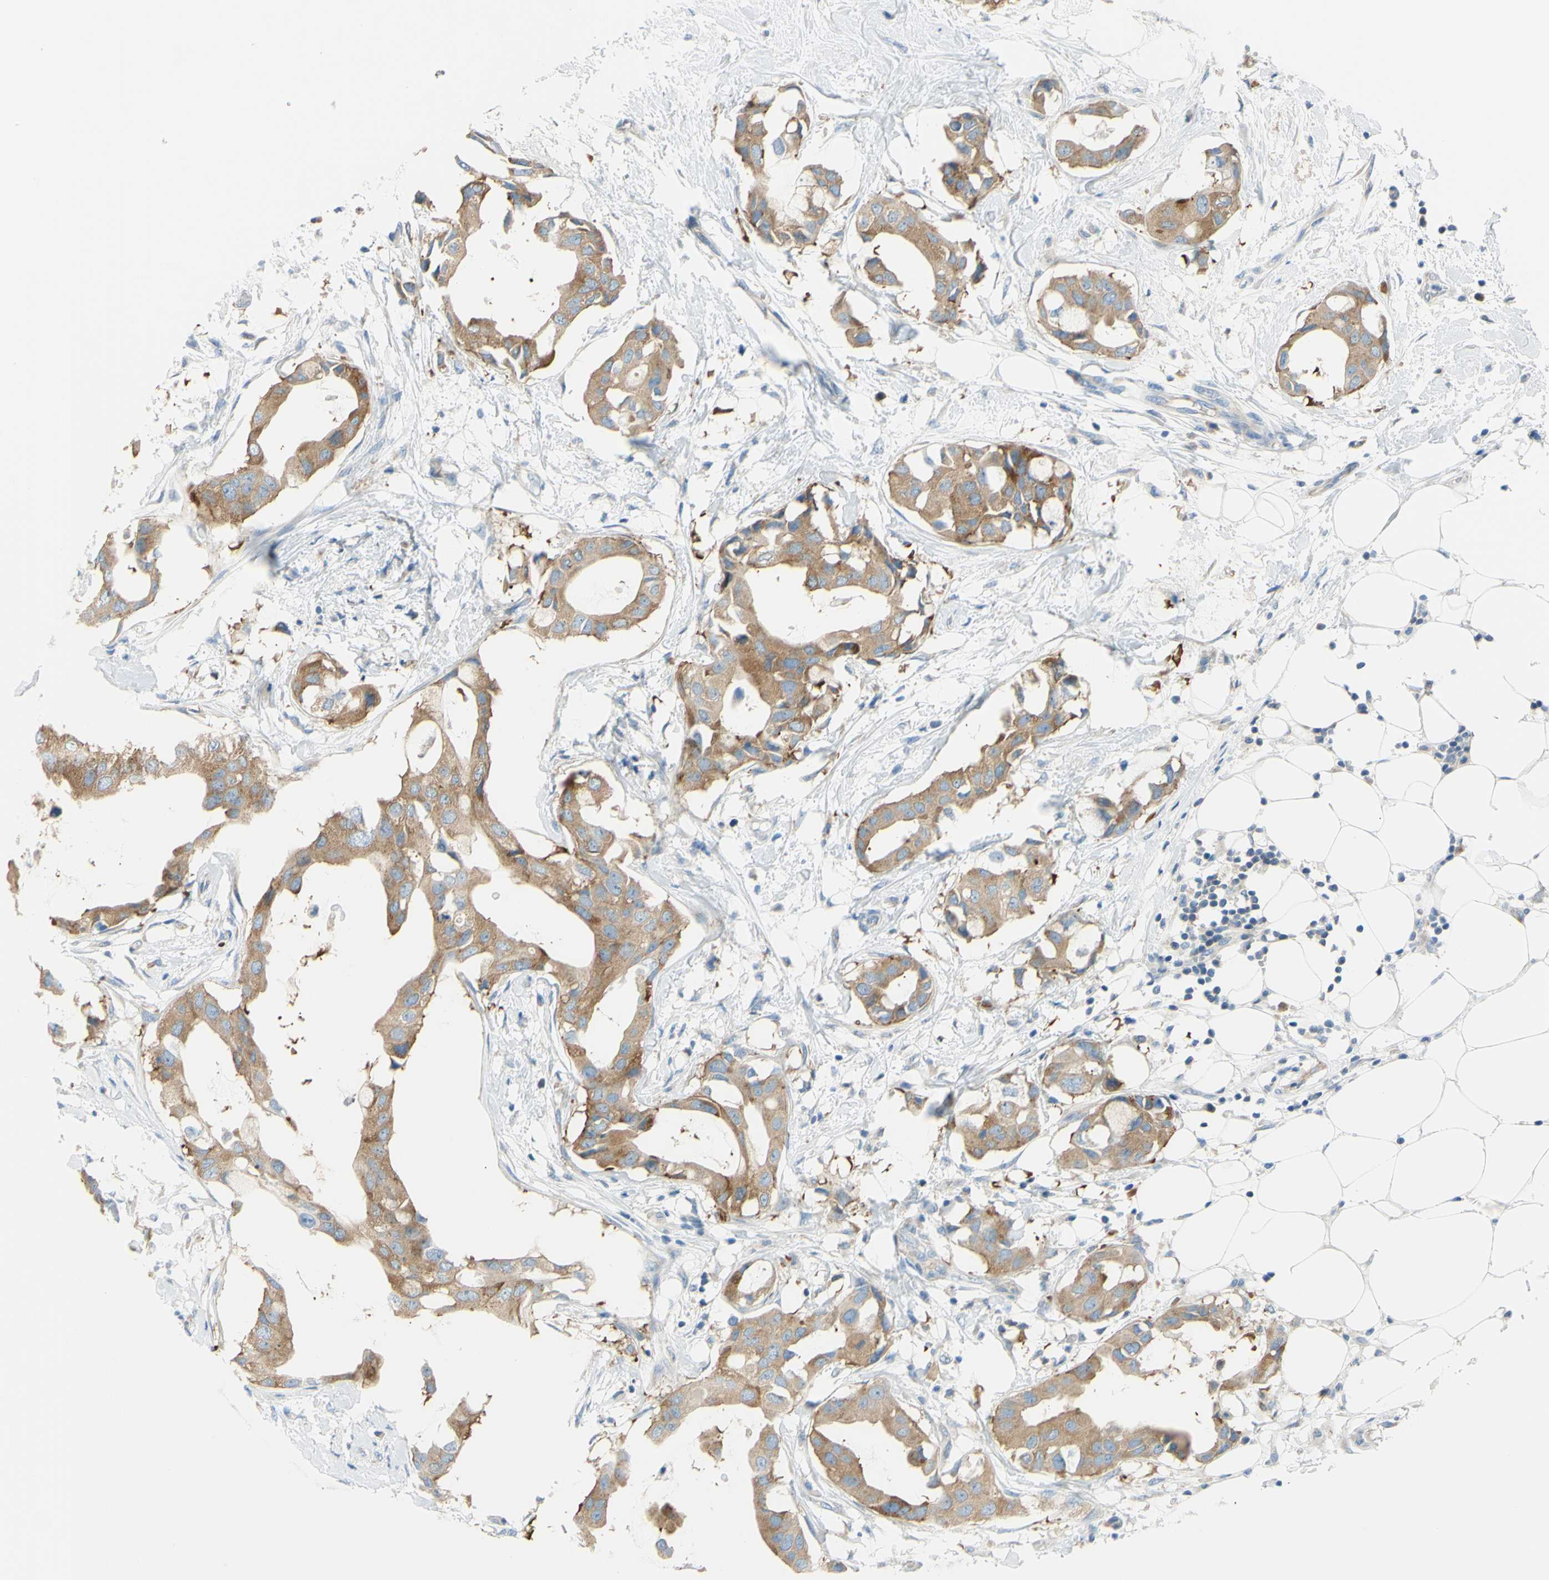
{"staining": {"intensity": "moderate", "quantity": ">75%", "location": "cytoplasmic/membranous"}, "tissue": "breast cancer", "cell_type": "Tumor cells", "image_type": "cancer", "snomed": [{"axis": "morphology", "description": "Duct carcinoma"}, {"axis": "topography", "description": "Breast"}], "caption": "Breast intraductal carcinoma tissue reveals moderate cytoplasmic/membranous expression in approximately >75% of tumor cells, visualized by immunohistochemistry. Immunohistochemistry (ihc) stains the protein in brown and the nuclei are stained blue.", "gene": "FRMD4B", "patient": {"sex": "female", "age": 40}}